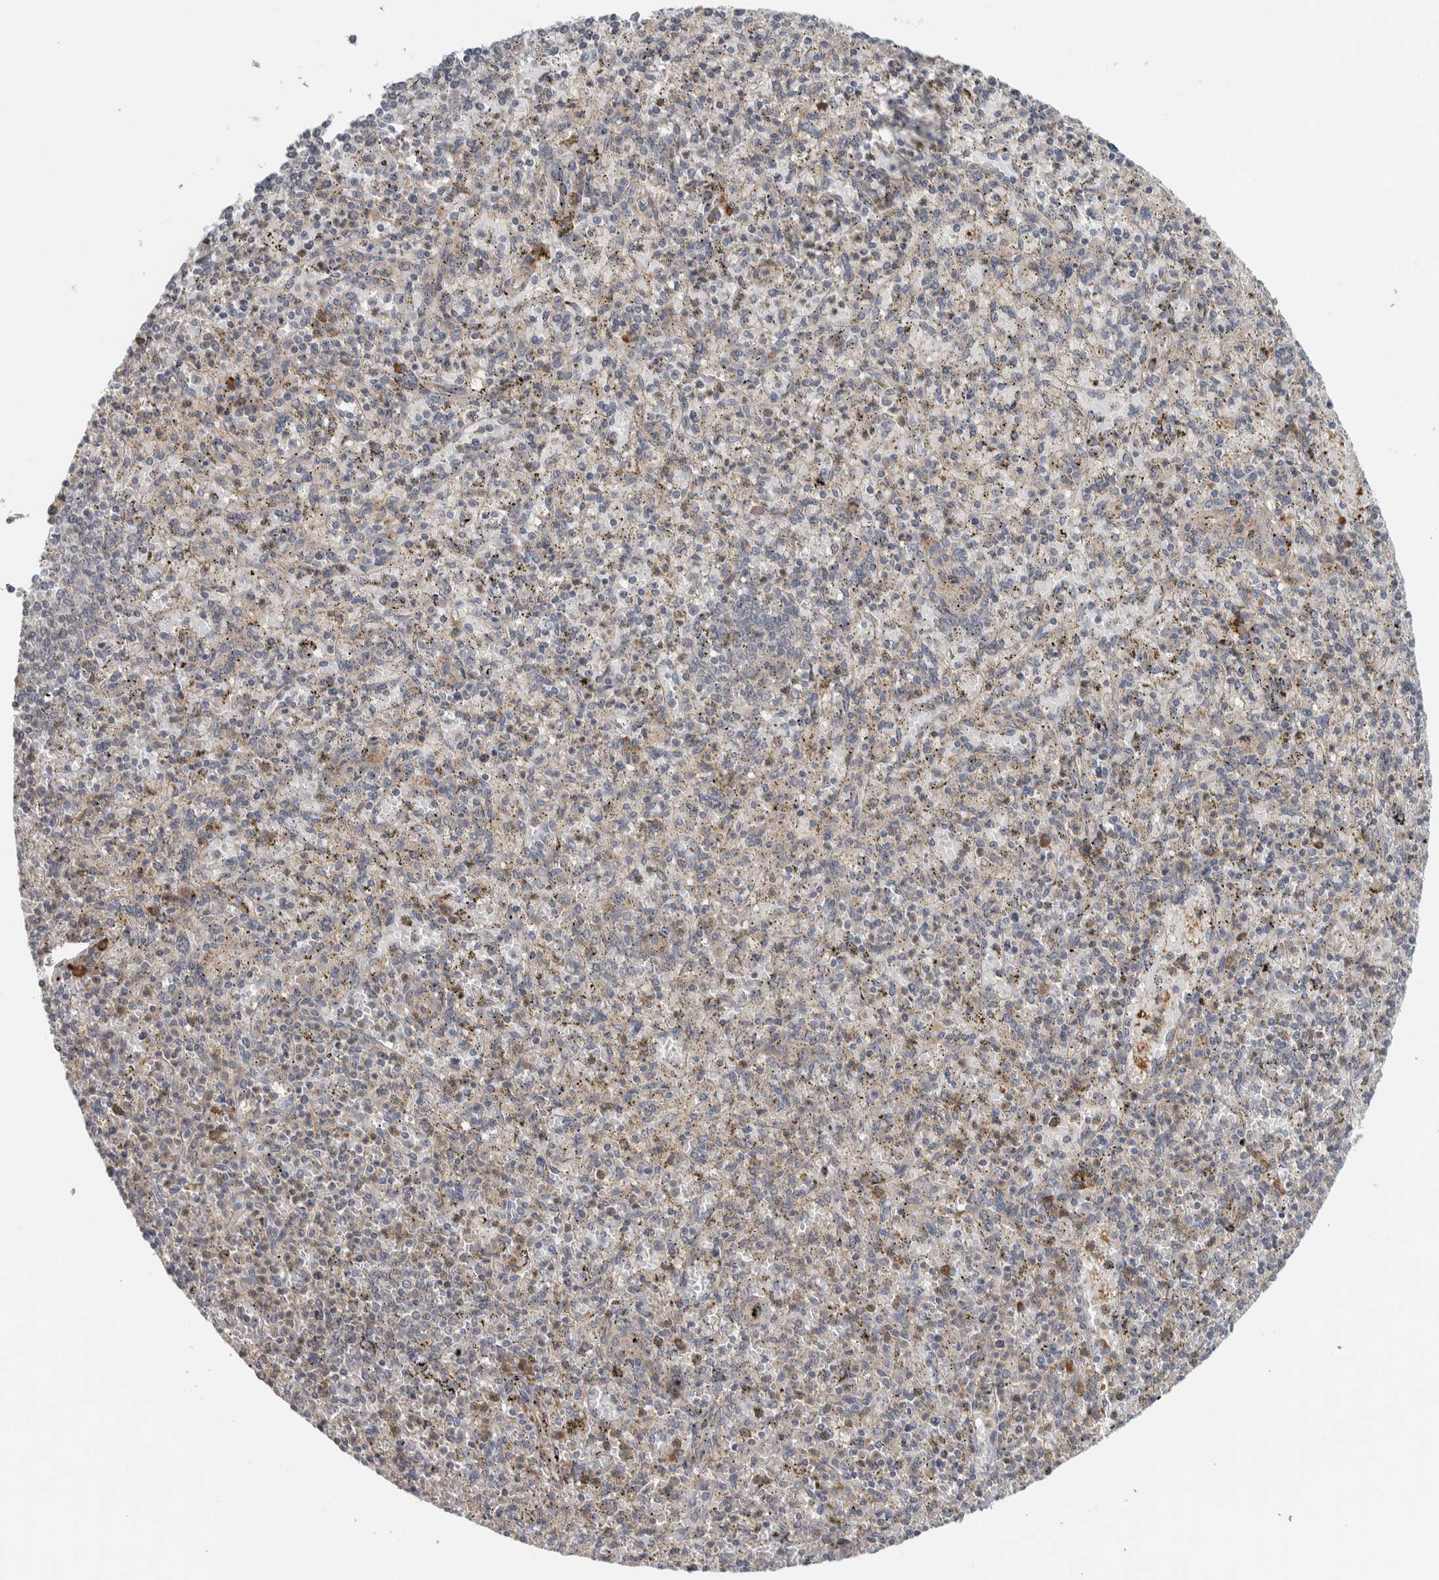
{"staining": {"intensity": "negative", "quantity": "none", "location": "none"}, "tissue": "spleen", "cell_type": "Cells in red pulp", "image_type": "normal", "snomed": [{"axis": "morphology", "description": "Normal tissue, NOS"}, {"axis": "topography", "description": "Spleen"}], "caption": "This micrograph is of normal spleen stained with immunohistochemistry to label a protein in brown with the nuclei are counter-stained blue. There is no expression in cells in red pulp.", "gene": "TBC1D31", "patient": {"sex": "male", "age": 72}}